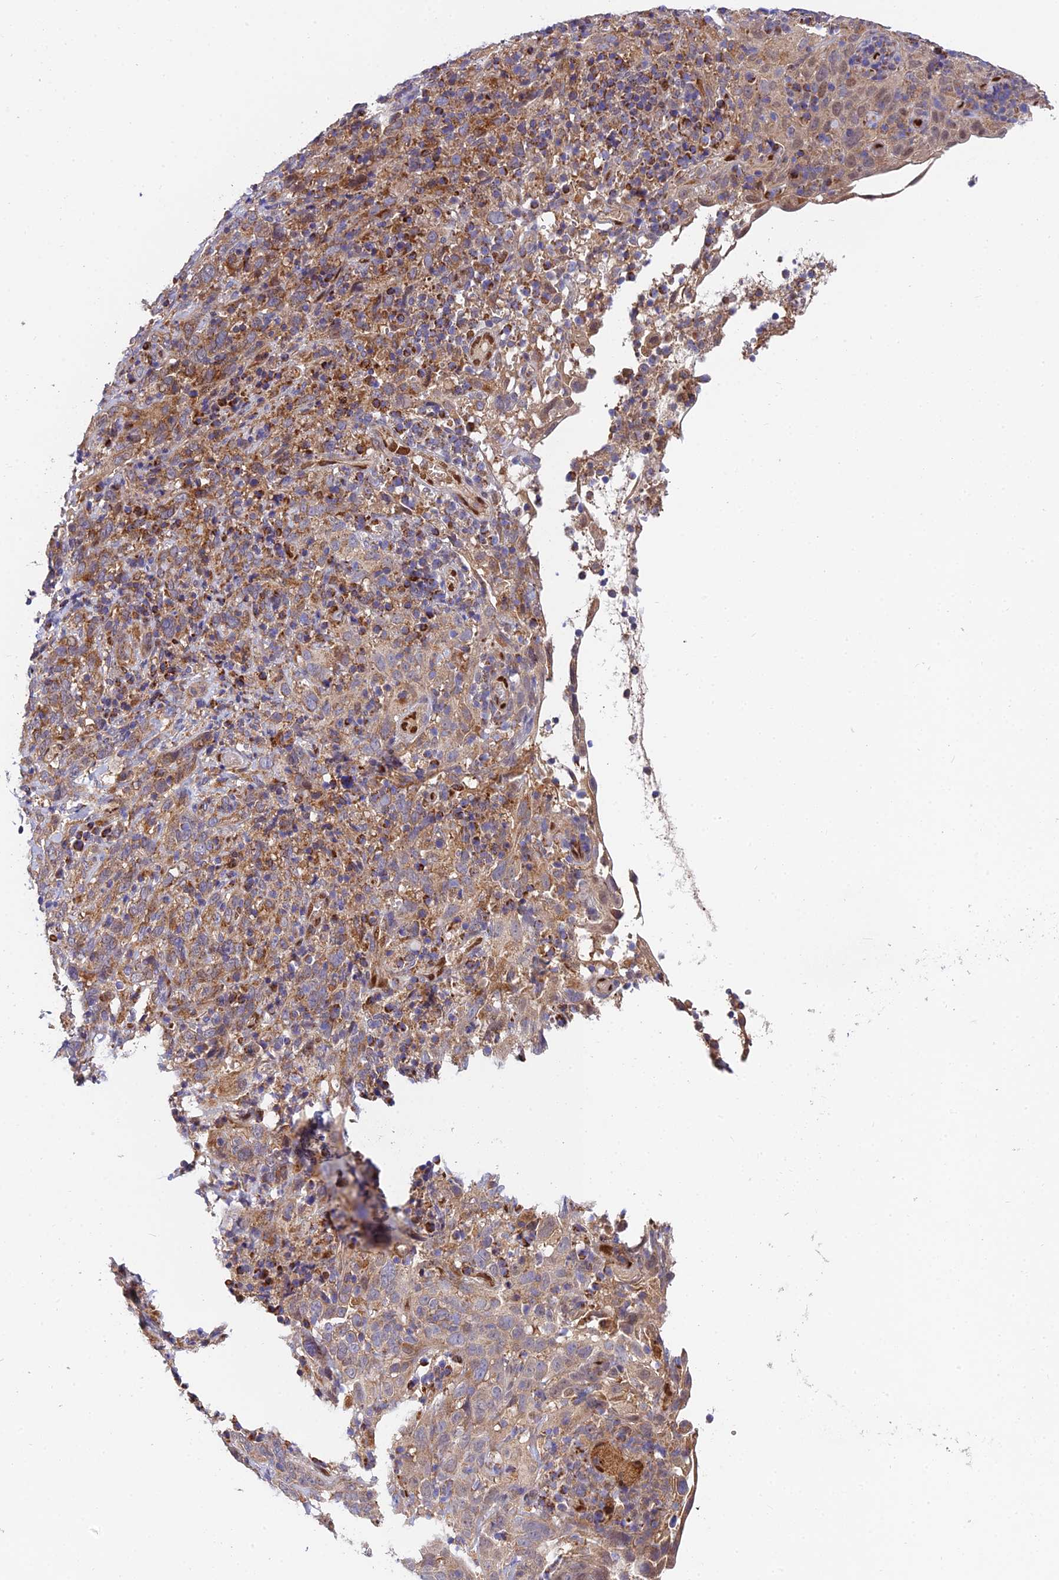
{"staining": {"intensity": "moderate", "quantity": ">75%", "location": "cytoplasmic/membranous"}, "tissue": "cervical cancer", "cell_type": "Tumor cells", "image_type": "cancer", "snomed": [{"axis": "morphology", "description": "Squamous cell carcinoma, NOS"}, {"axis": "topography", "description": "Cervix"}], "caption": "This is a histology image of immunohistochemistry (IHC) staining of cervical squamous cell carcinoma, which shows moderate staining in the cytoplasmic/membranous of tumor cells.", "gene": "PODNL1", "patient": {"sex": "female", "age": 46}}